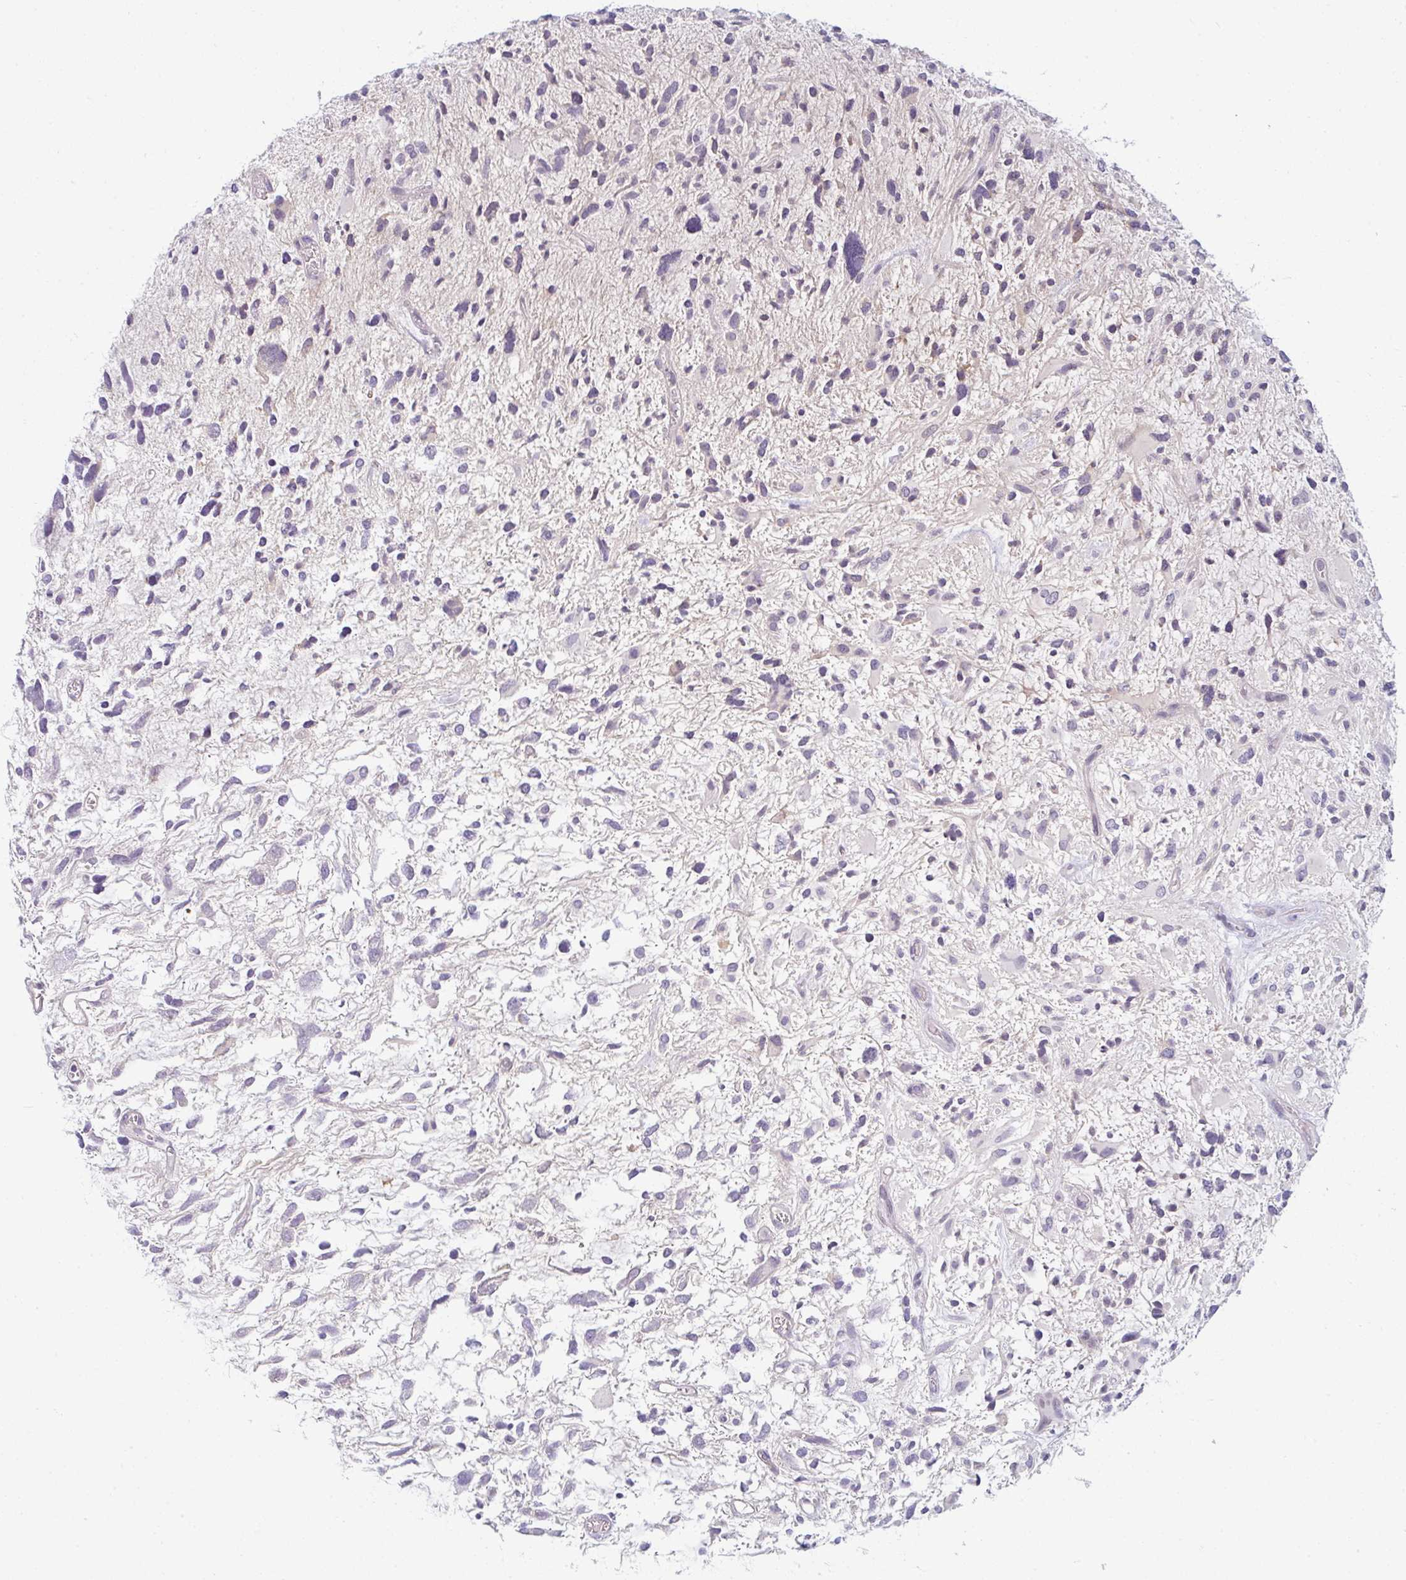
{"staining": {"intensity": "negative", "quantity": "none", "location": "none"}, "tissue": "glioma", "cell_type": "Tumor cells", "image_type": "cancer", "snomed": [{"axis": "morphology", "description": "Glioma, malignant, High grade"}, {"axis": "topography", "description": "Brain"}], "caption": "DAB immunohistochemical staining of malignant glioma (high-grade) demonstrates no significant staining in tumor cells.", "gene": "PPFIA4", "patient": {"sex": "female", "age": 11}}